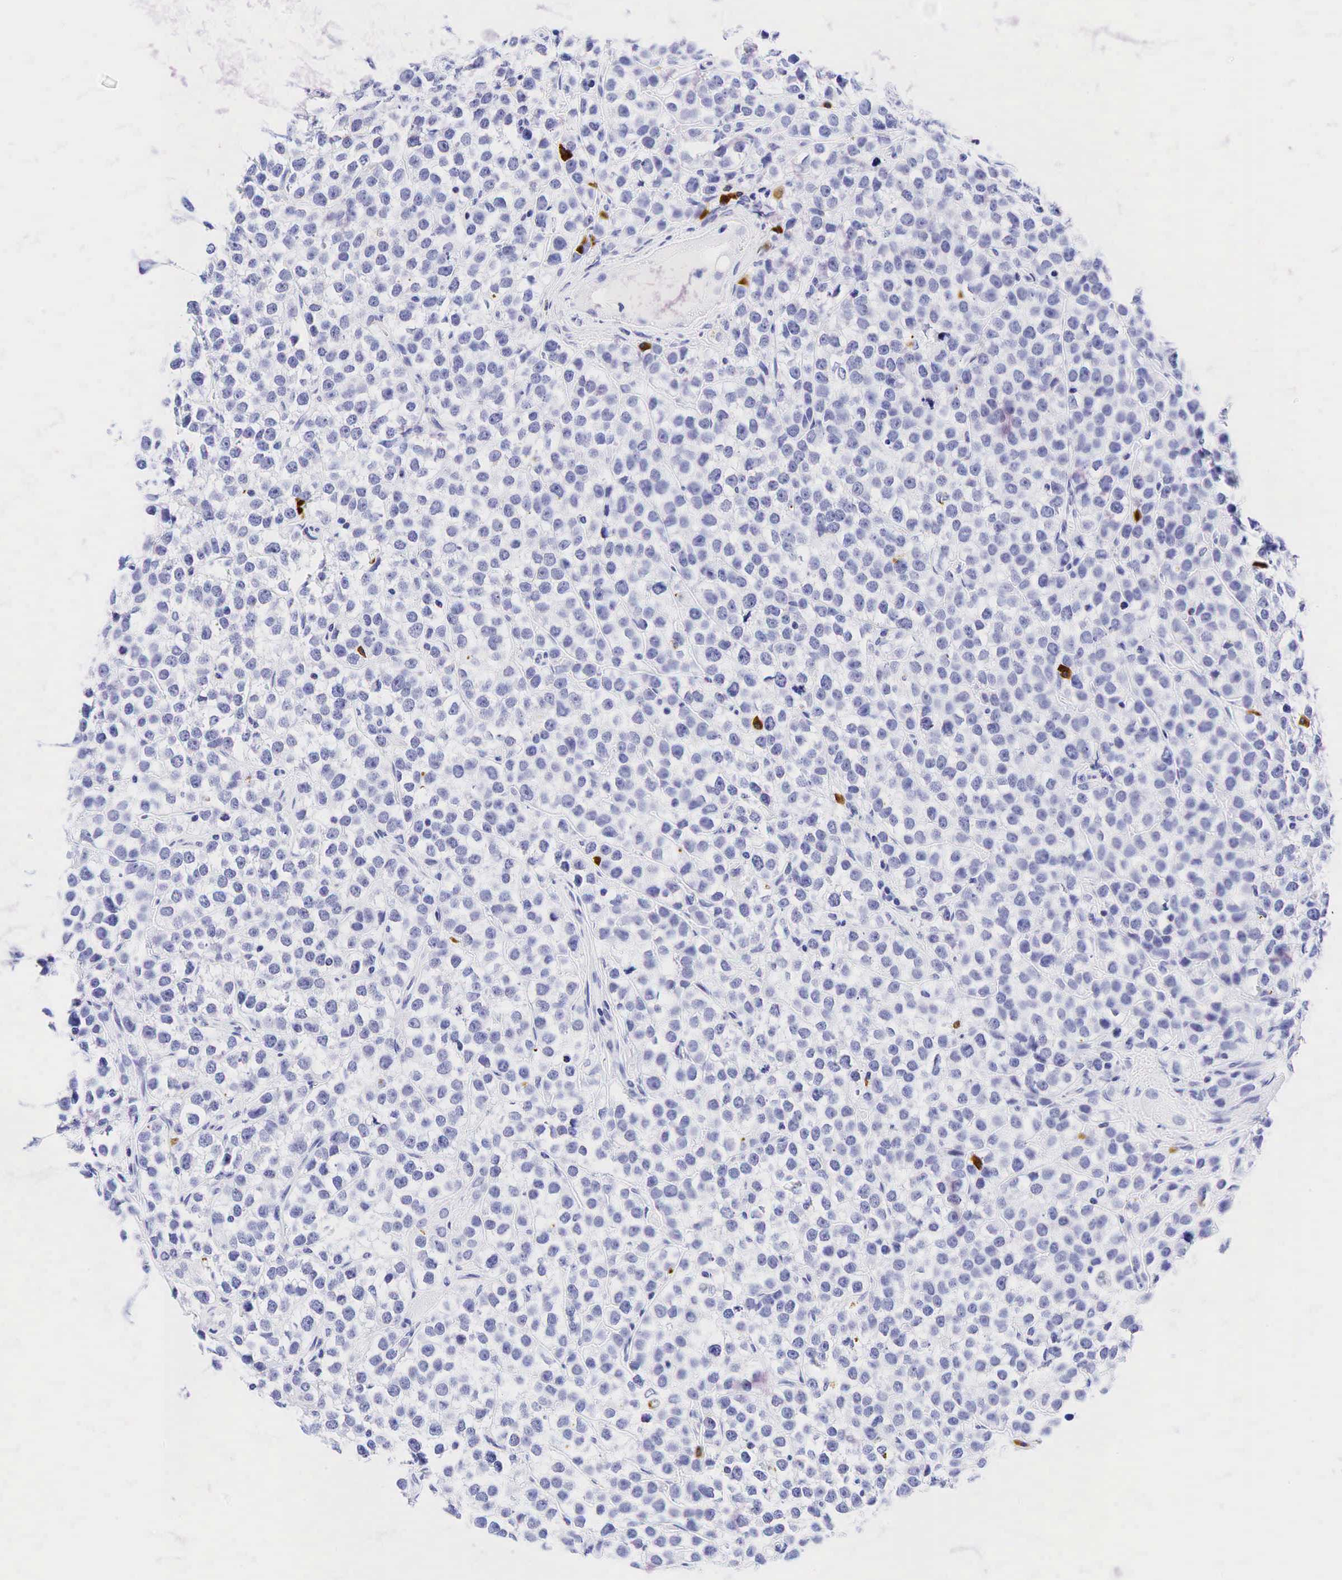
{"staining": {"intensity": "negative", "quantity": "none", "location": "none"}, "tissue": "testis cancer", "cell_type": "Tumor cells", "image_type": "cancer", "snomed": [{"axis": "morphology", "description": "Seminoma, NOS"}, {"axis": "topography", "description": "Testis"}], "caption": "Immunohistochemistry micrograph of human testis cancer stained for a protein (brown), which demonstrates no staining in tumor cells. Brightfield microscopy of immunohistochemistry stained with DAB (3,3'-diaminobenzidine) (brown) and hematoxylin (blue), captured at high magnification.", "gene": "CD79A", "patient": {"sex": "male", "age": 25}}